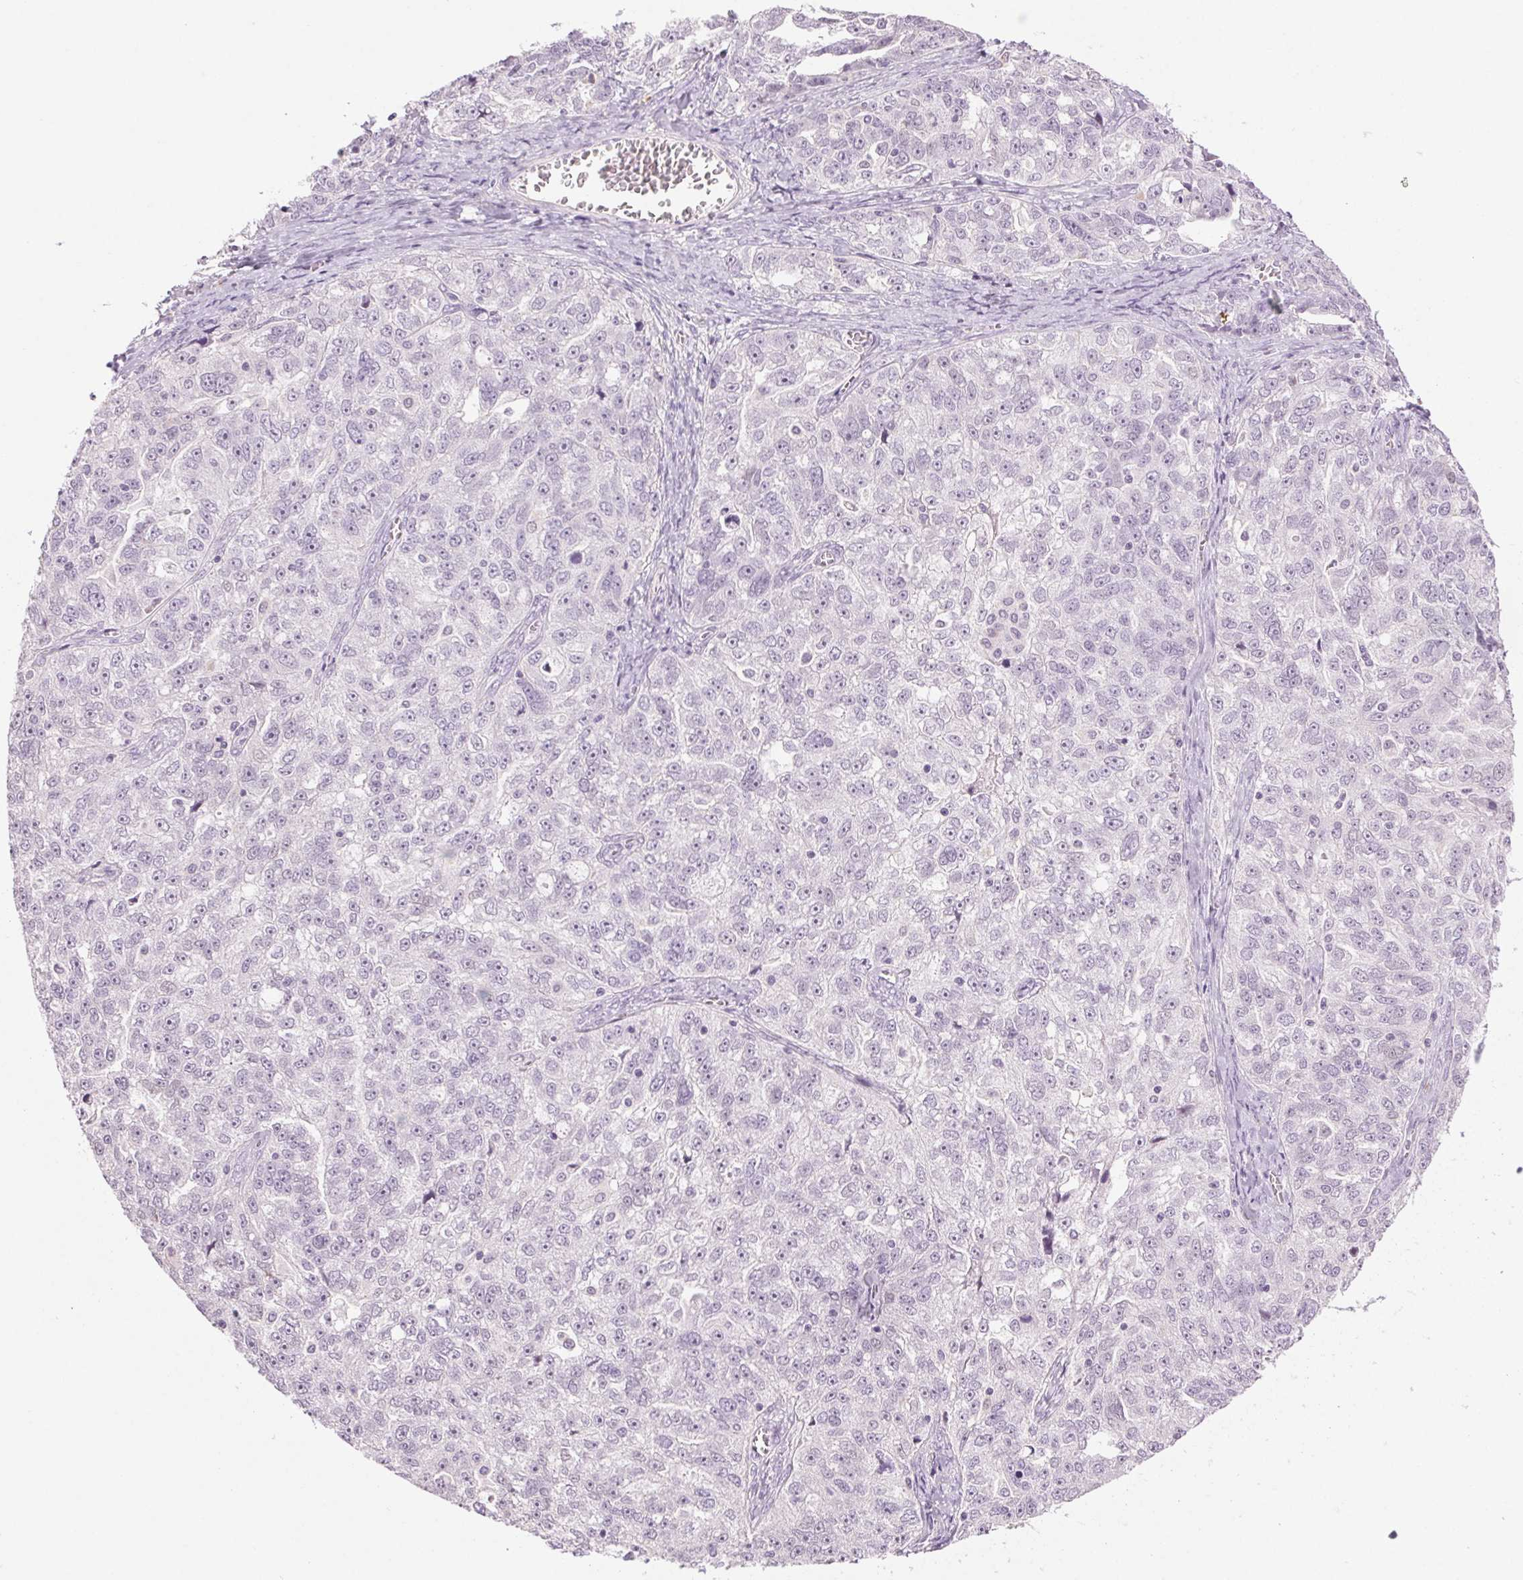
{"staining": {"intensity": "negative", "quantity": "none", "location": "none"}, "tissue": "ovarian cancer", "cell_type": "Tumor cells", "image_type": "cancer", "snomed": [{"axis": "morphology", "description": "Cystadenocarcinoma, serous, NOS"}, {"axis": "topography", "description": "Ovary"}], "caption": "The micrograph displays no significant positivity in tumor cells of ovarian cancer.", "gene": "MPO", "patient": {"sex": "female", "age": 51}}